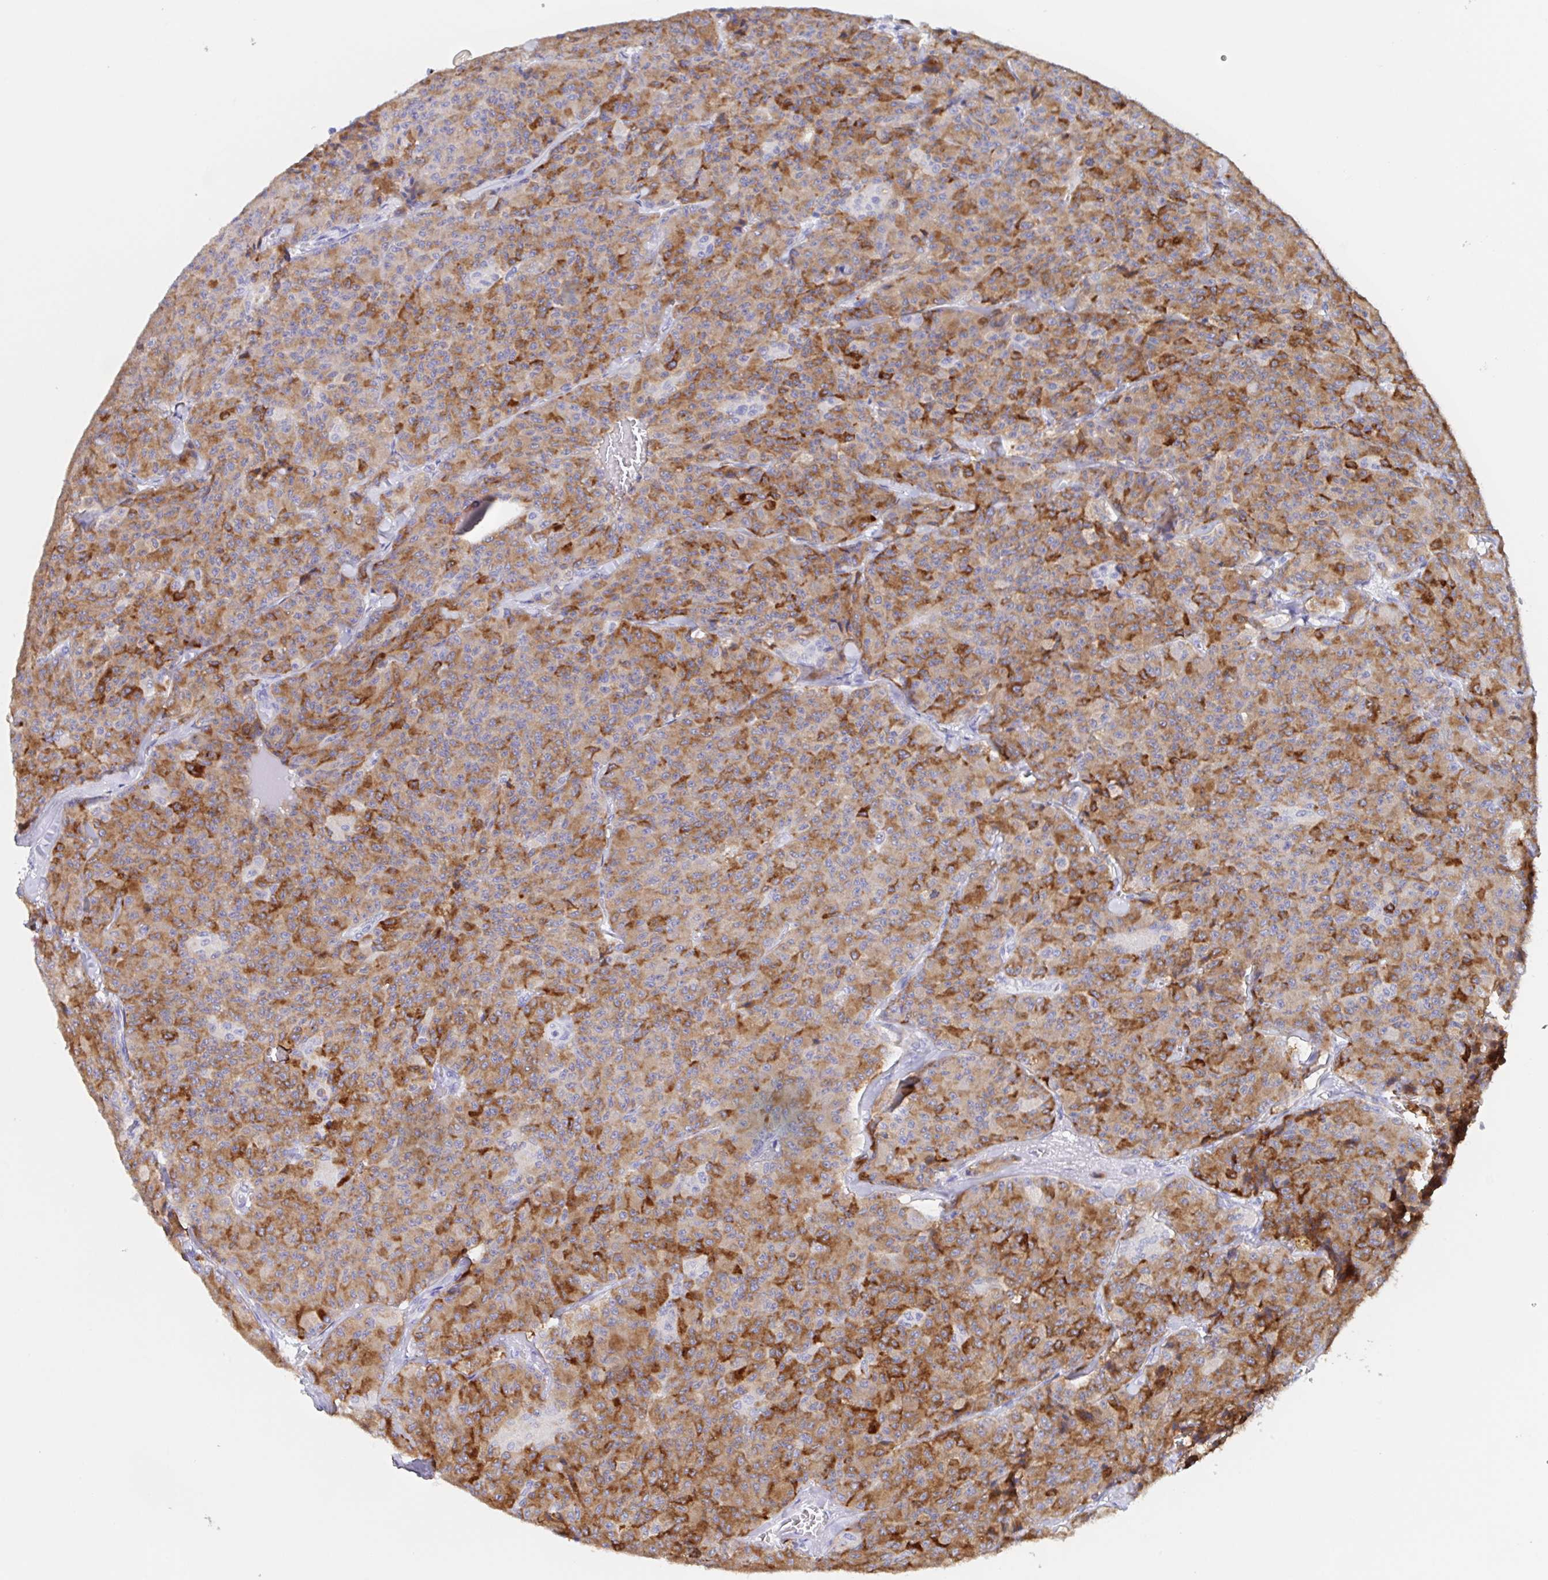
{"staining": {"intensity": "moderate", "quantity": "25%-75%", "location": "cytoplasmic/membranous"}, "tissue": "carcinoid", "cell_type": "Tumor cells", "image_type": "cancer", "snomed": [{"axis": "morphology", "description": "Carcinoid, malignant, NOS"}, {"axis": "topography", "description": "Lung"}], "caption": "A high-resolution photomicrograph shows immunohistochemistry staining of carcinoid, which exhibits moderate cytoplasmic/membranous expression in approximately 25%-75% of tumor cells.", "gene": "SCG3", "patient": {"sex": "male", "age": 71}}